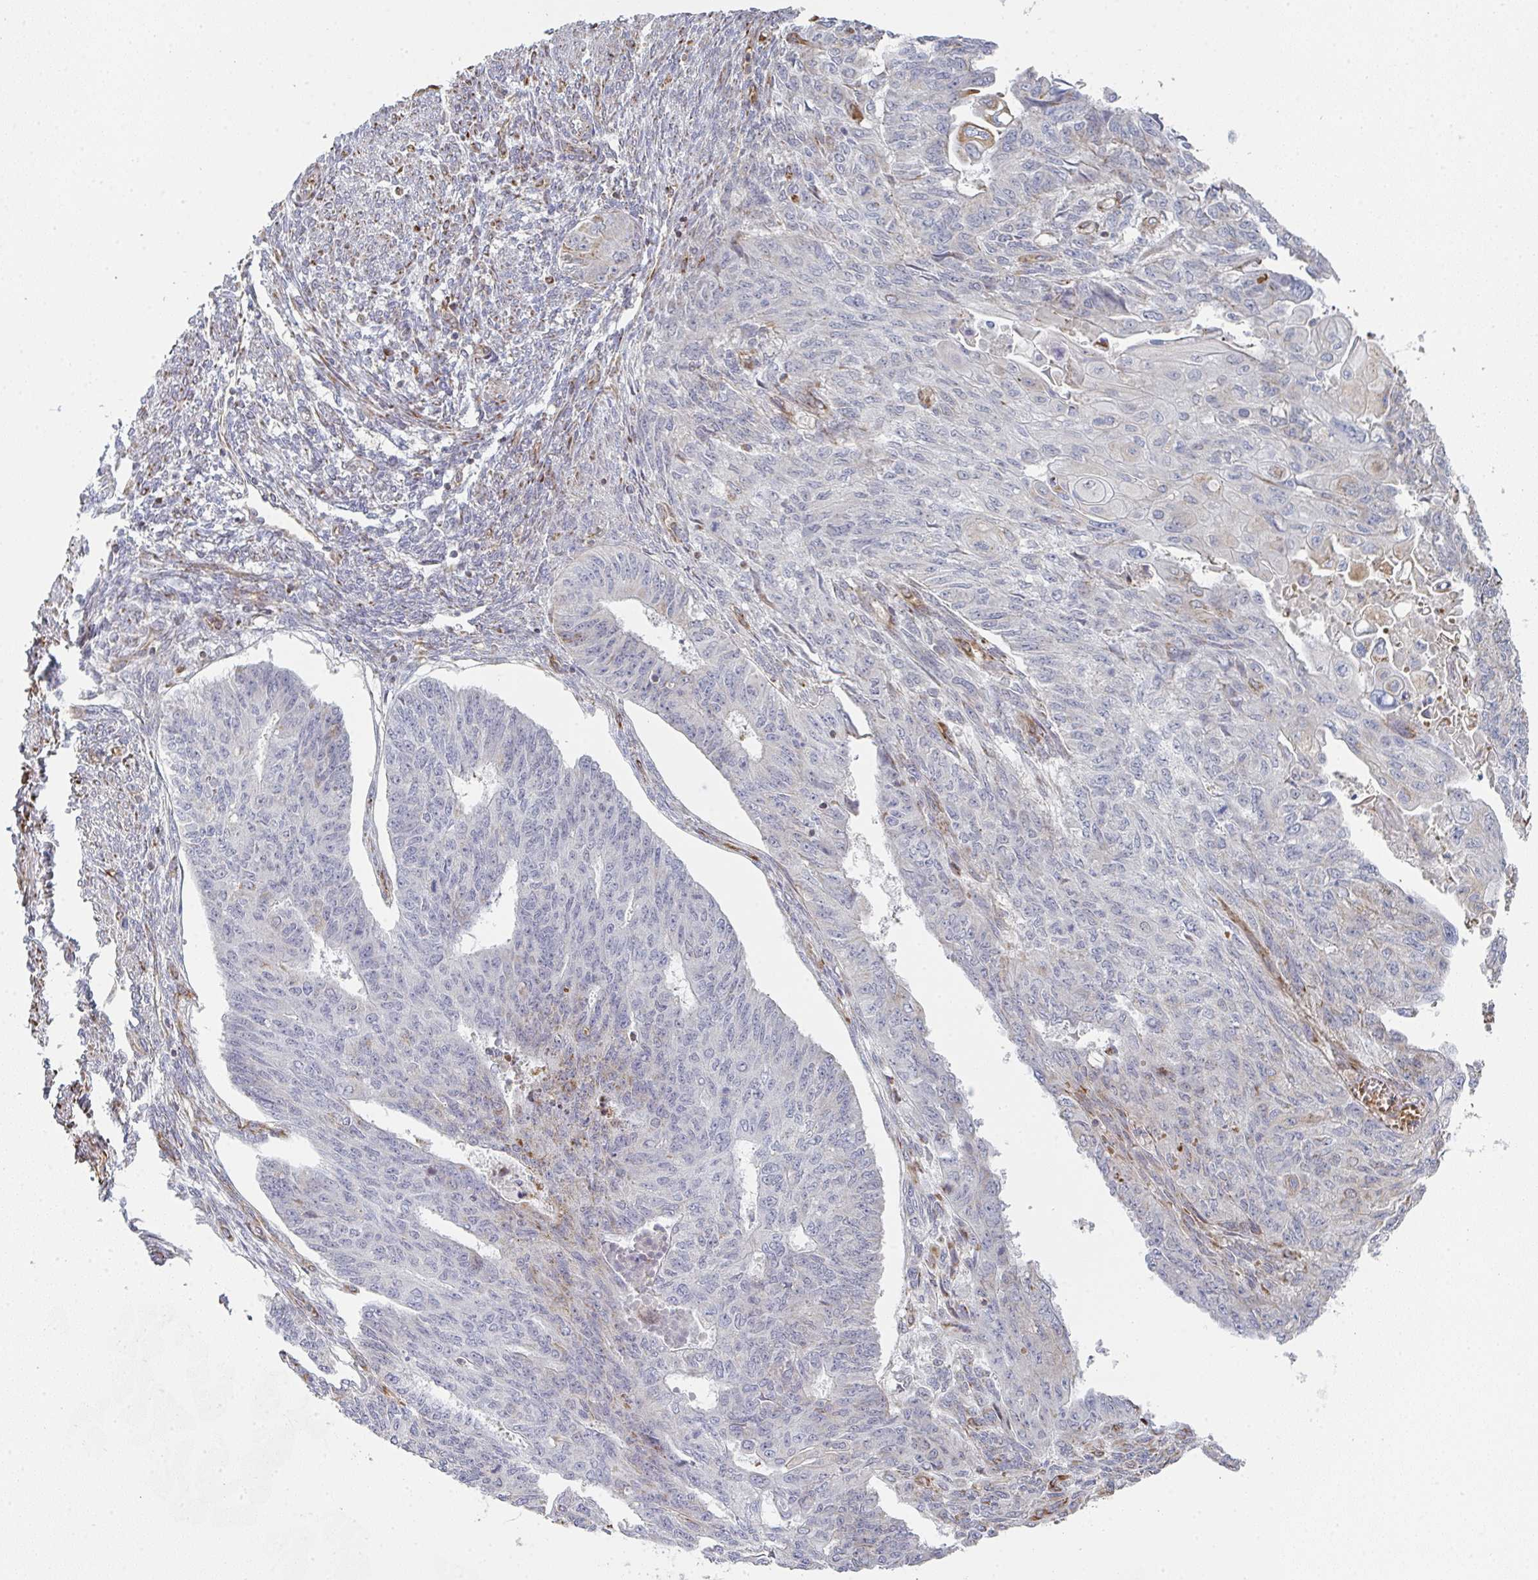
{"staining": {"intensity": "negative", "quantity": "none", "location": "none"}, "tissue": "endometrial cancer", "cell_type": "Tumor cells", "image_type": "cancer", "snomed": [{"axis": "morphology", "description": "Adenocarcinoma, NOS"}, {"axis": "topography", "description": "Endometrium"}], "caption": "High magnification brightfield microscopy of endometrial cancer stained with DAB (brown) and counterstained with hematoxylin (blue): tumor cells show no significant staining.", "gene": "ZNF526", "patient": {"sex": "female", "age": 32}}